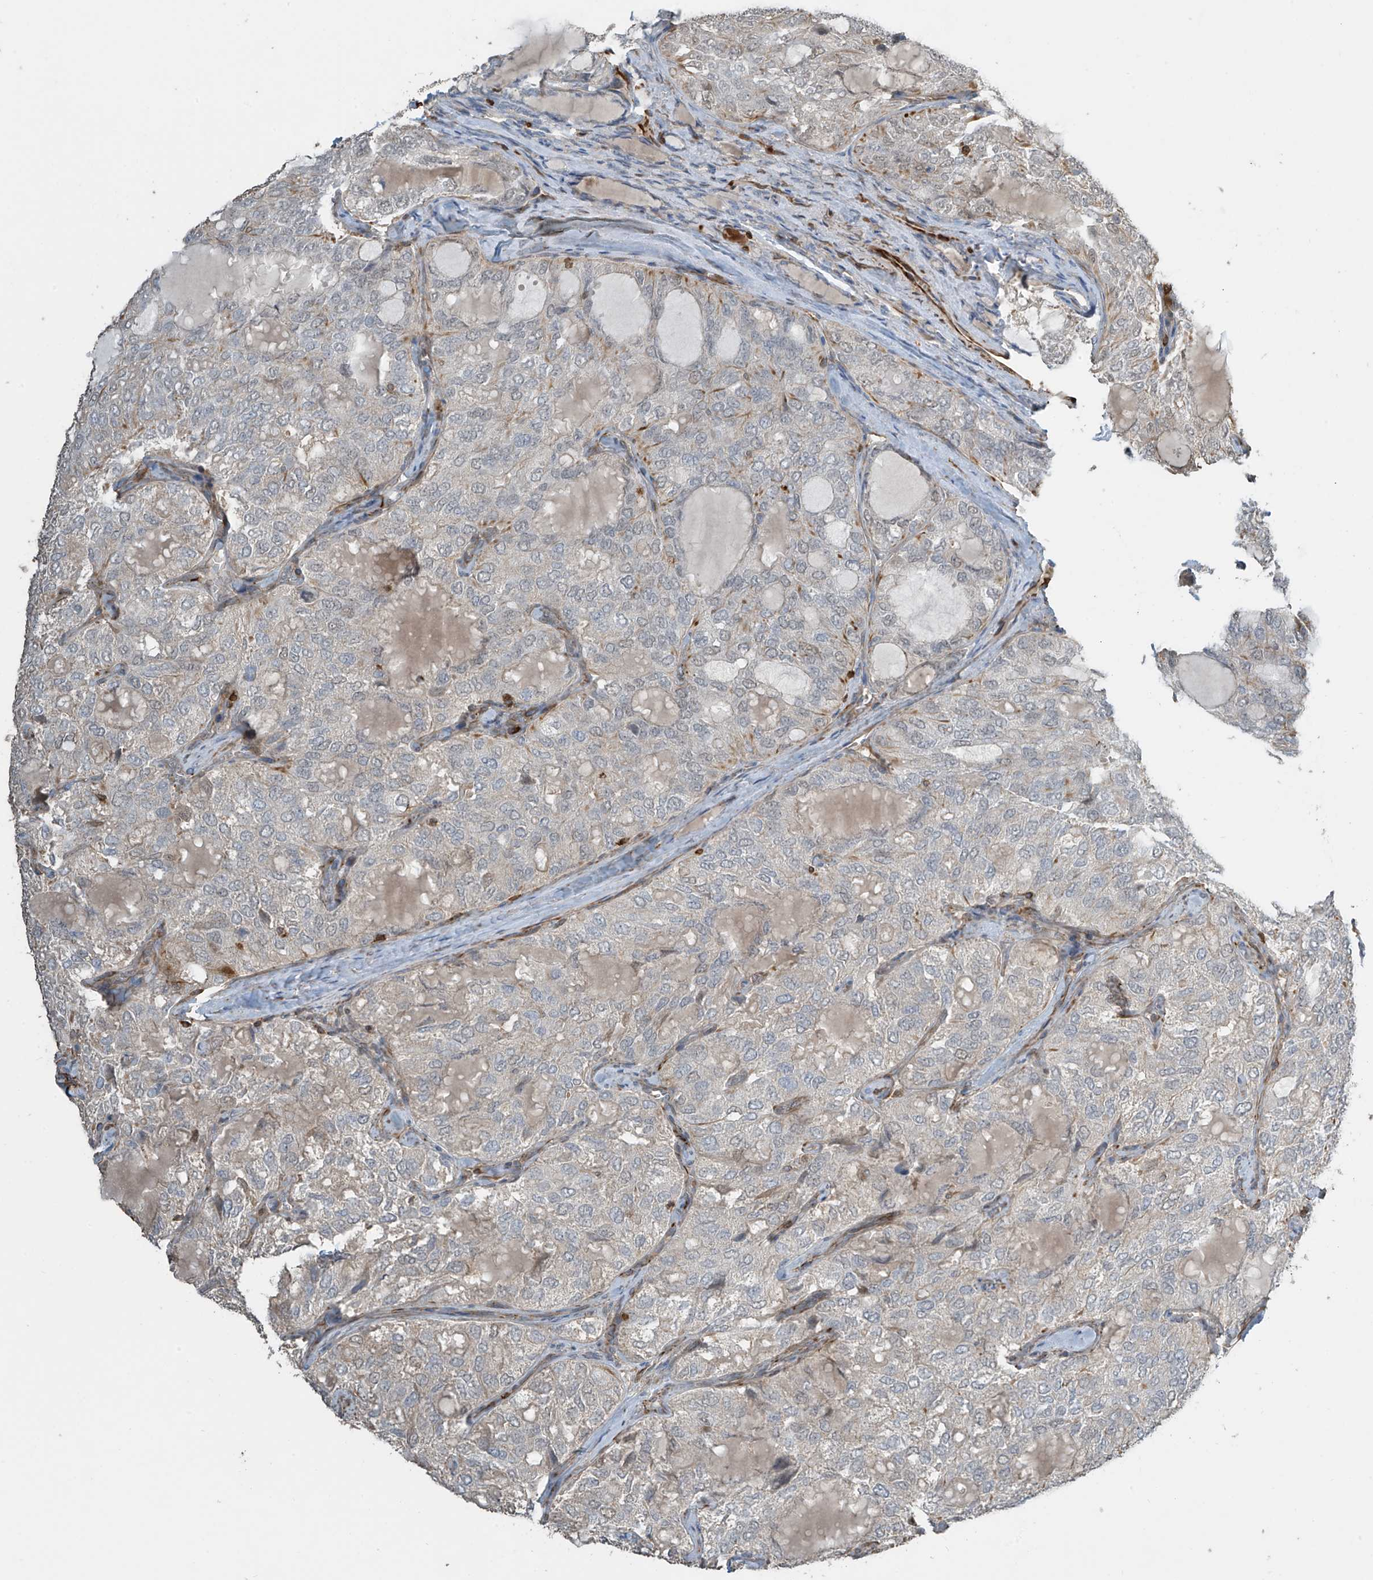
{"staining": {"intensity": "negative", "quantity": "none", "location": "none"}, "tissue": "thyroid cancer", "cell_type": "Tumor cells", "image_type": "cancer", "snomed": [{"axis": "morphology", "description": "Follicular adenoma carcinoma, NOS"}, {"axis": "topography", "description": "Thyroid gland"}], "caption": "Immunohistochemistry micrograph of neoplastic tissue: human thyroid cancer (follicular adenoma carcinoma) stained with DAB shows no significant protein staining in tumor cells.", "gene": "SH3BGRL3", "patient": {"sex": "male", "age": 75}}